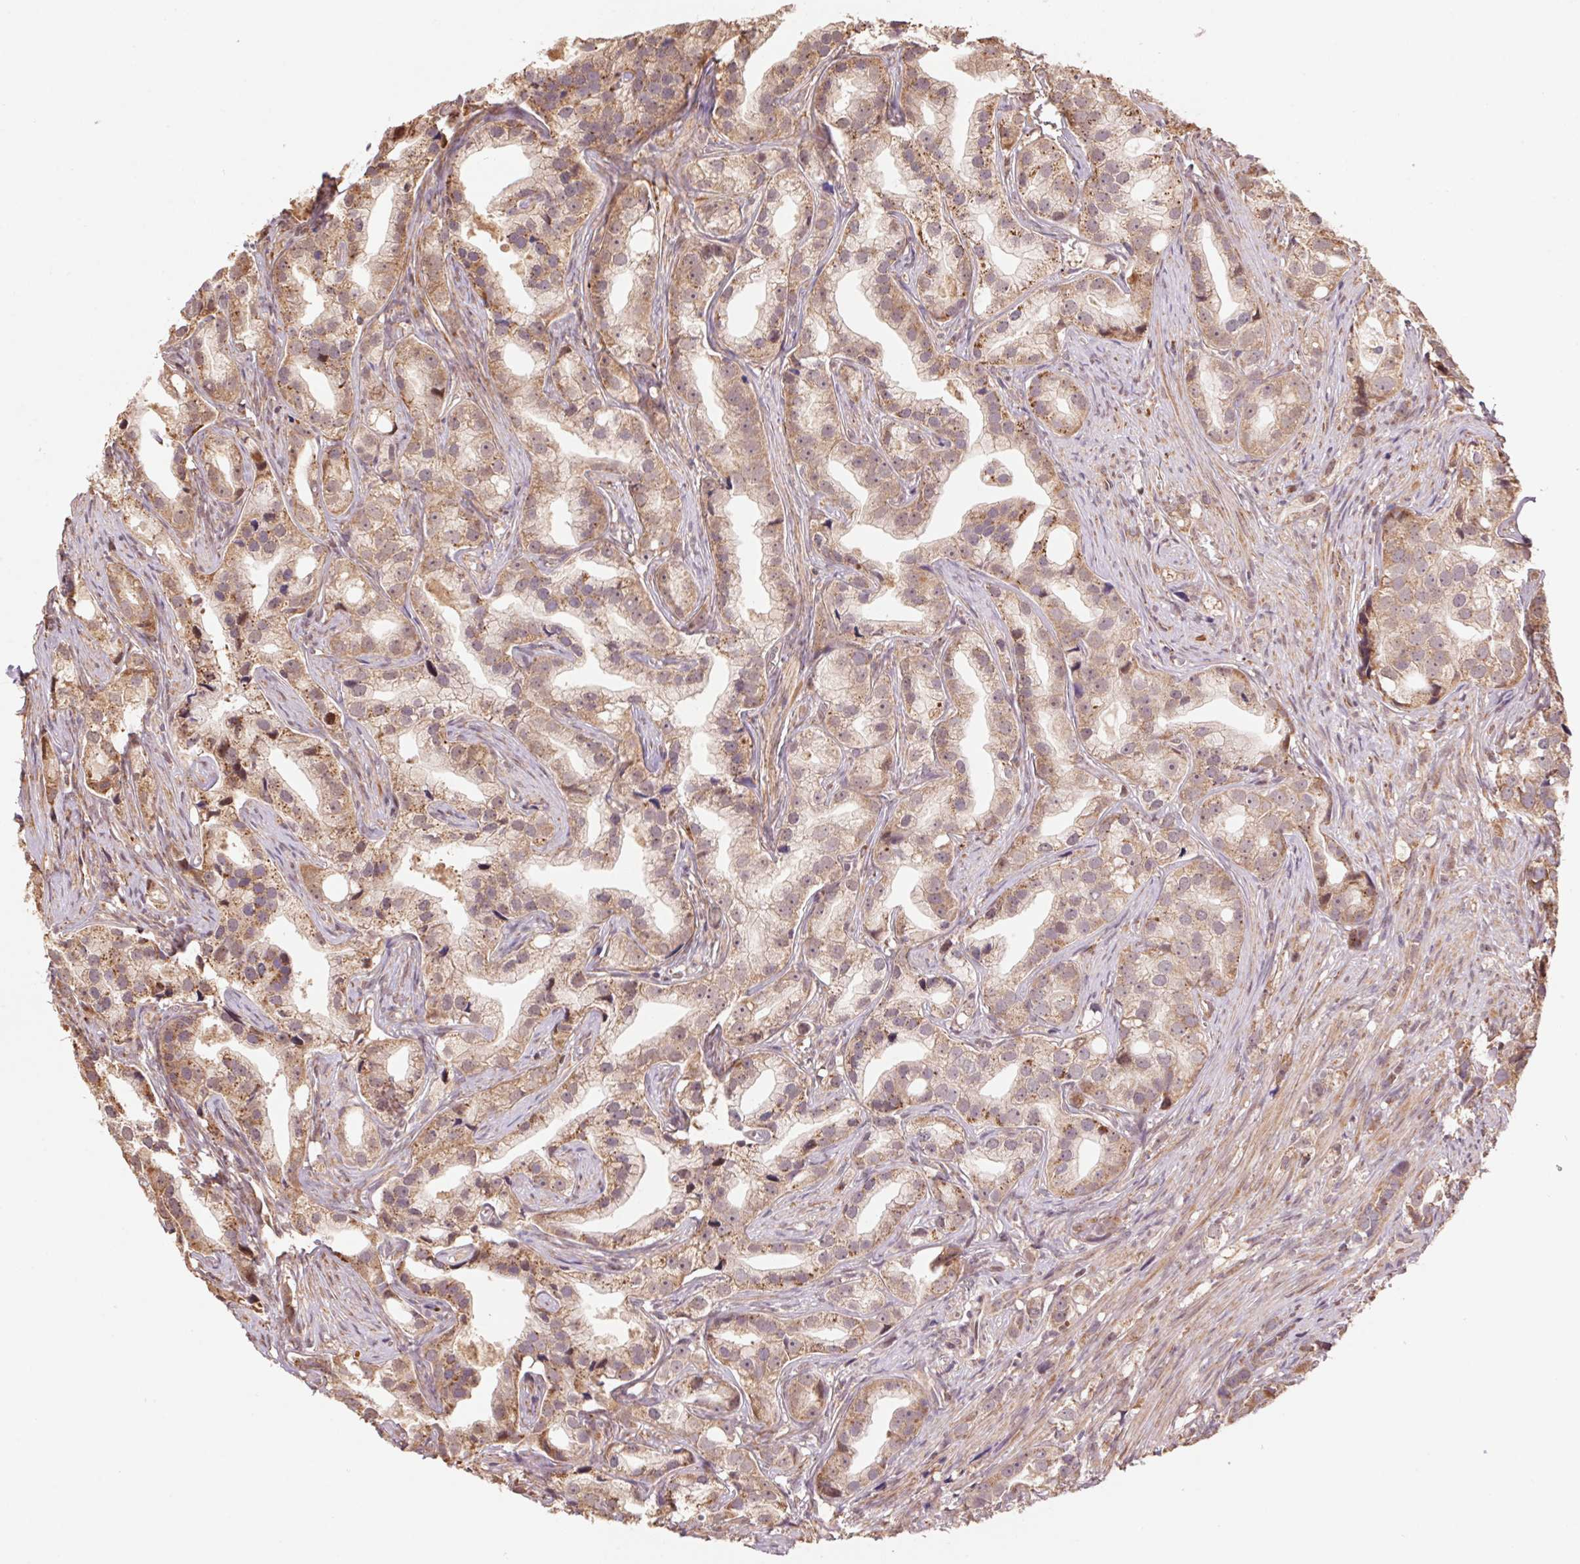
{"staining": {"intensity": "weak", "quantity": ">75%", "location": "cytoplasmic/membranous"}, "tissue": "prostate cancer", "cell_type": "Tumor cells", "image_type": "cancer", "snomed": [{"axis": "morphology", "description": "Adenocarcinoma, High grade"}, {"axis": "topography", "description": "Prostate"}], "caption": "Adenocarcinoma (high-grade) (prostate) stained for a protein (brown) demonstrates weak cytoplasmic/membranous positive staining in about >75% of tumor cells.", "gene": "PDHA1", "patient": {"sex": "male", "age": 75}}